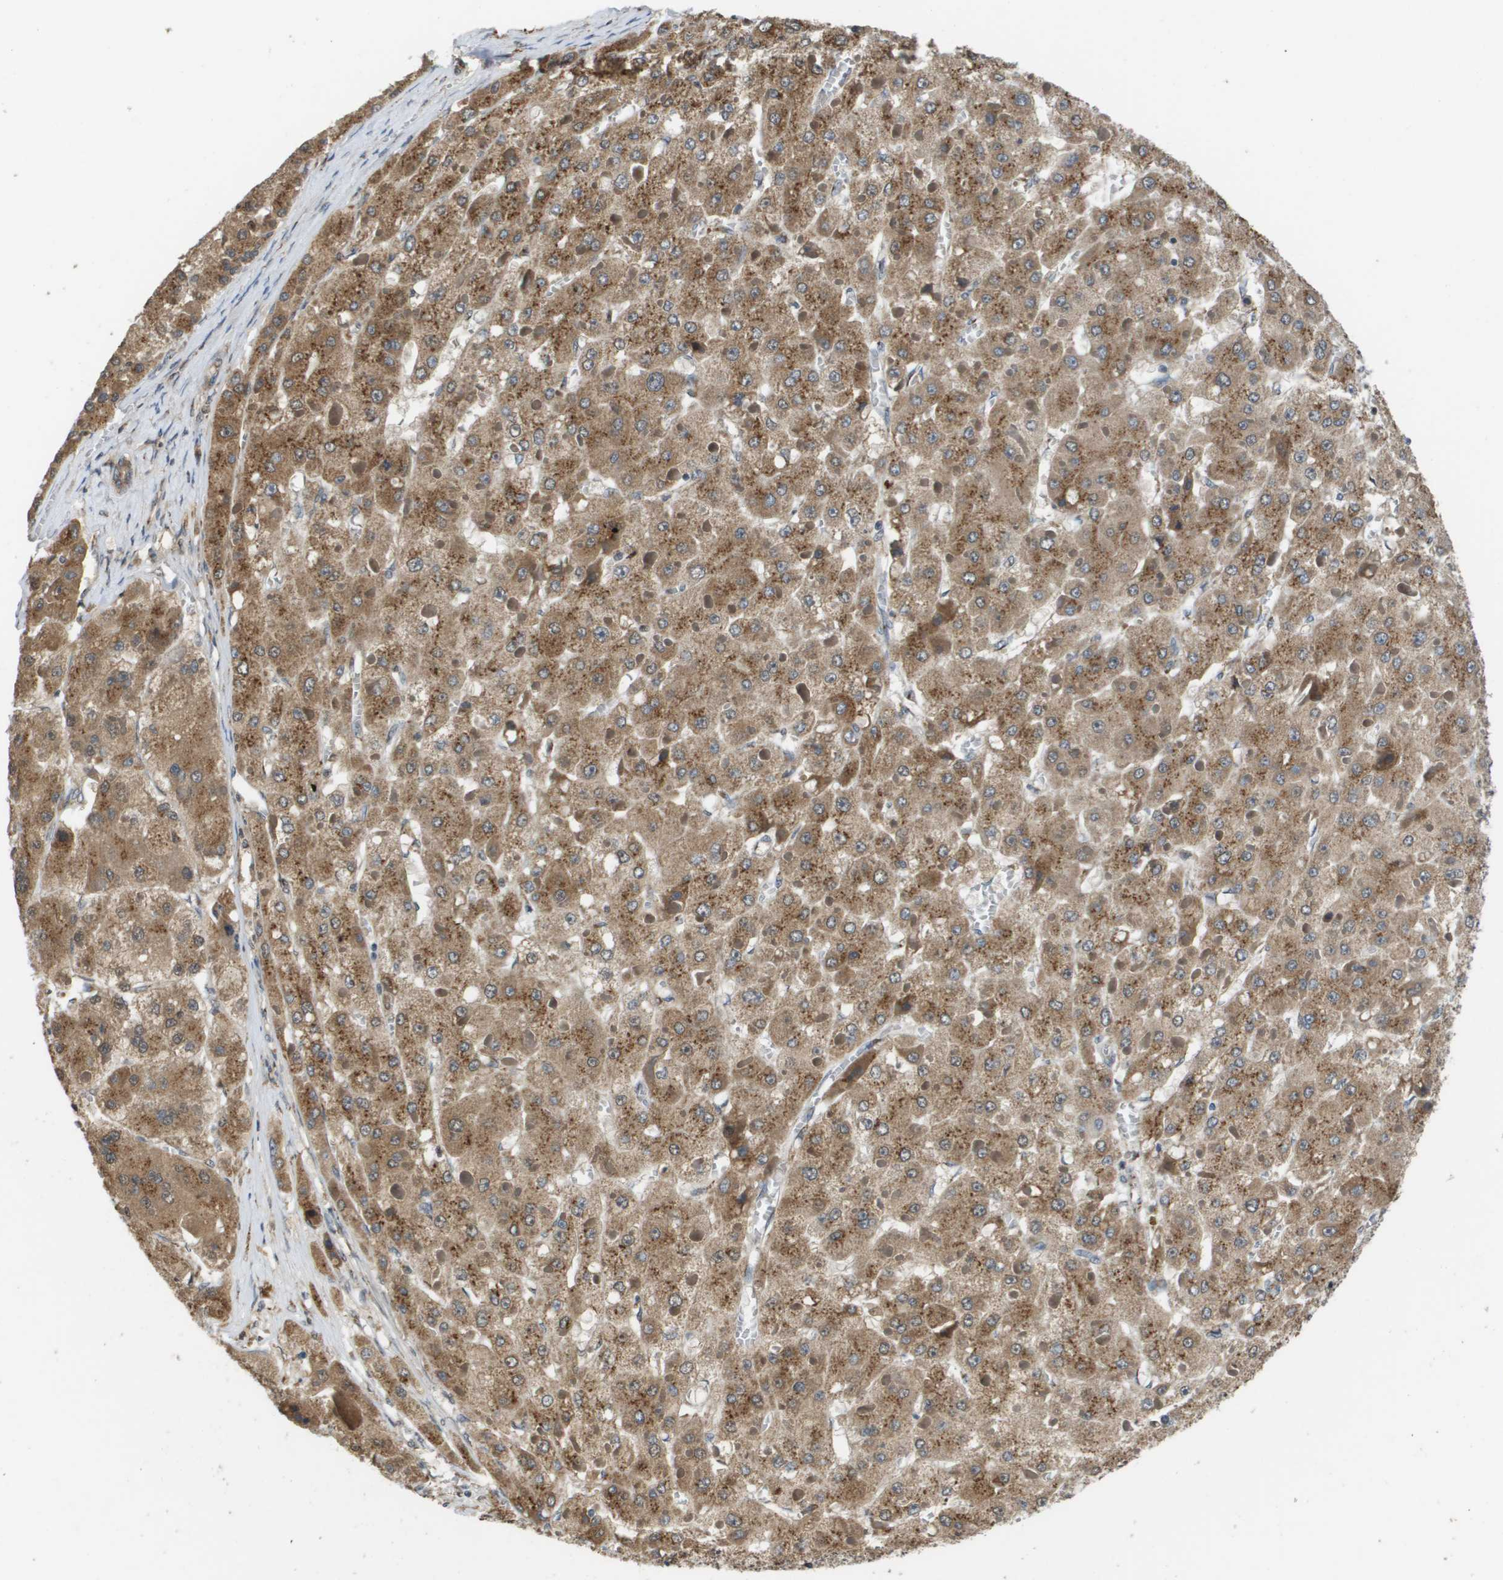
{"staining": {"intensity": "moderate", "quantity": ">75%", "location": "cytoplasmic/membranous"}, "tissue": "liver cancer", "cell_type": "Tumor cells", "image_type": "cancer", "snomed": [{"axis": "morphology", "description": "Carcinoma, Hepatocellular, NOS"}, {"axis": "topography", "description": "Liver"}], "caption": "Moderate cytoplasmic/membranous expression for a protein is present in approximately >75% of tumor cells of liver hepatocellular carcinoma using immunohistochemistry (IHC).", "gene": "PCK1", "patient": {"sex": "female", "age": 73}}